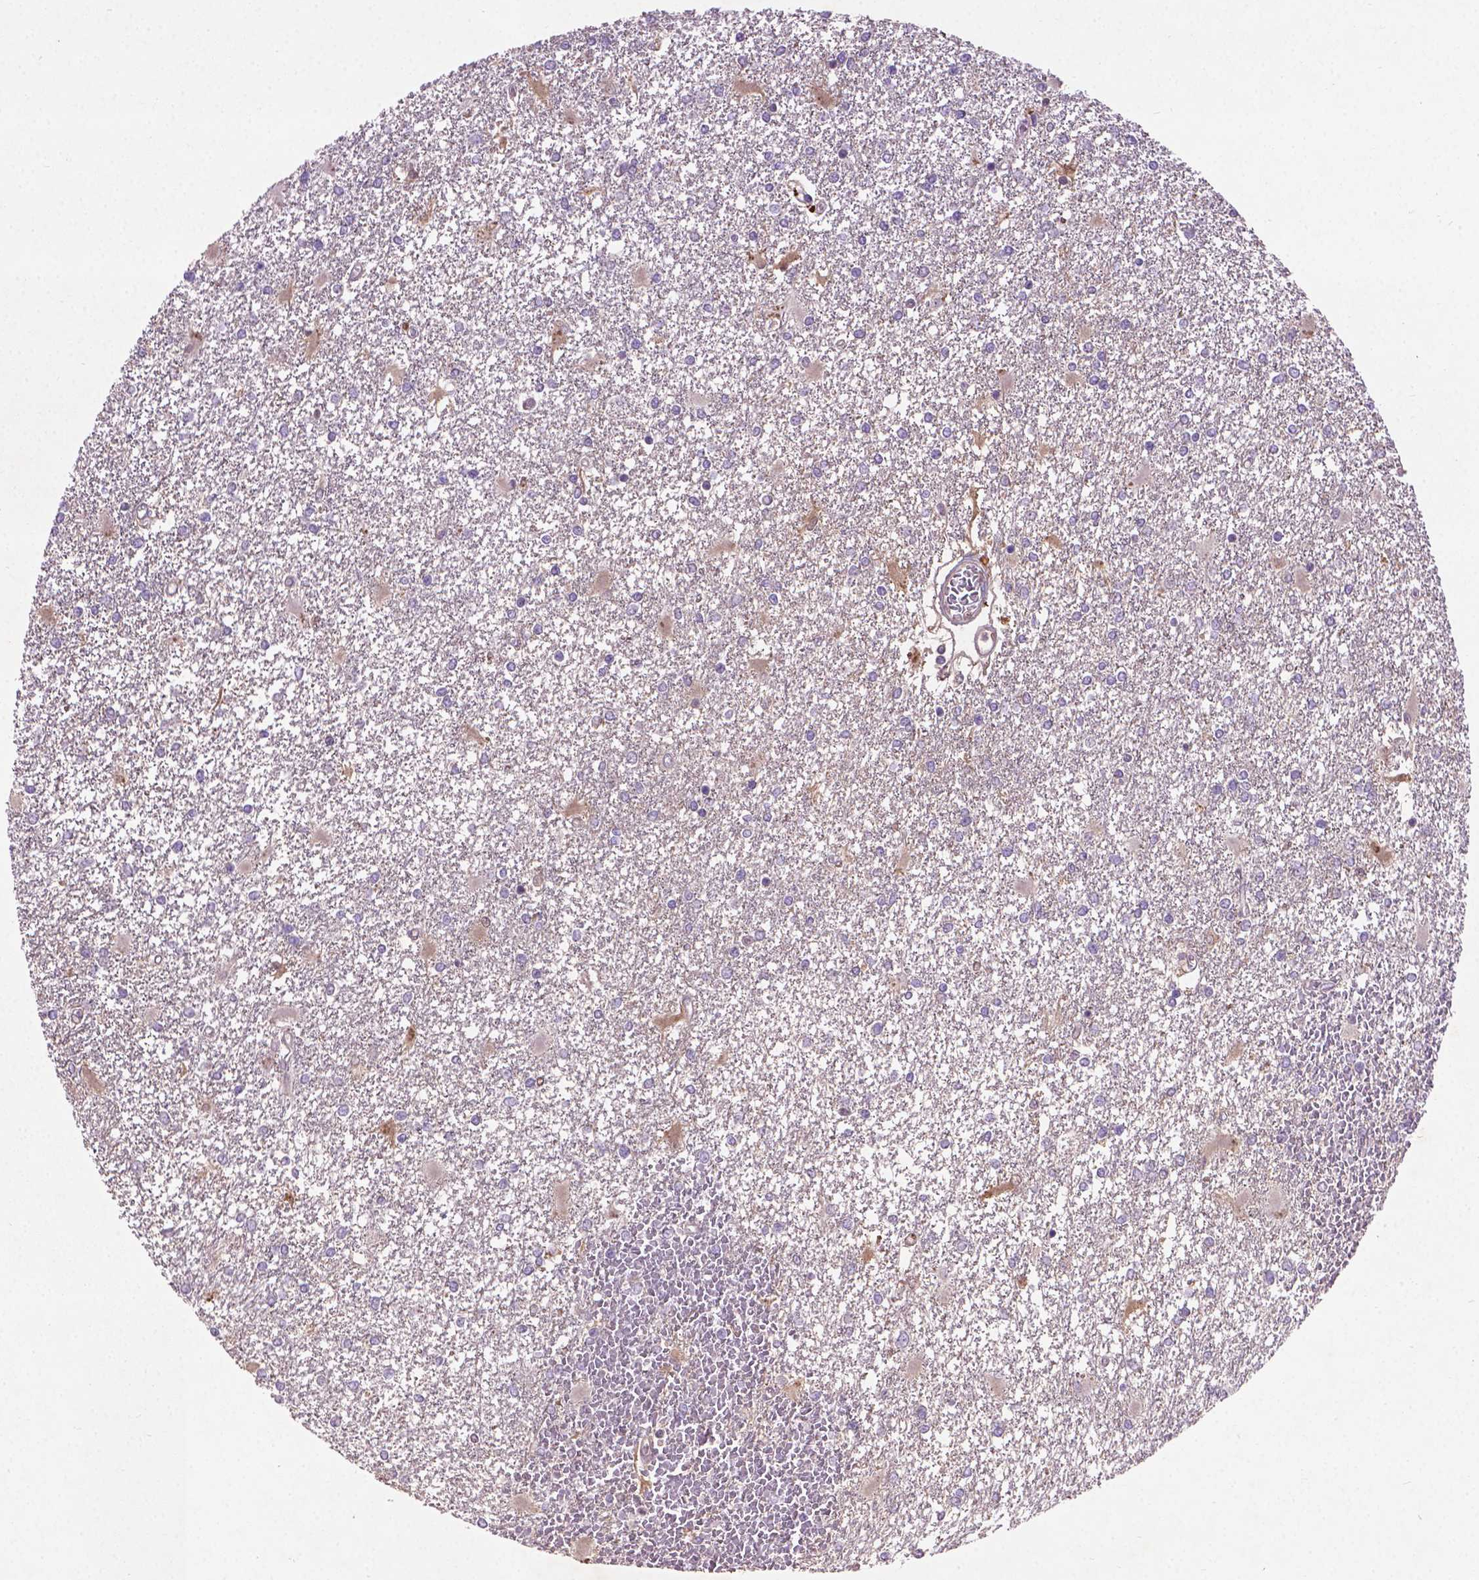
{"staining": {"intensity": "negative", "quantity": "none", "location": "none"}, "tissue": "glioma", "cell_type": "Tumor cells", "image_type": "cancer", "snomed": [{"axis": "morphology", "description": "Glioma, malignant, High grade"}, {"axis": "topography", "description": "Cerebral cortex"}], "caption": "IHC photomicrograph of high-grade glioma (malignant) stained for a protein (brown), which exhibits no positivity in tumor cells. (Immunohistochemistry, brightfield microscopy, high magnification).", "gene": "SOX17", "patient": {"sex": "male", "age": 79}}